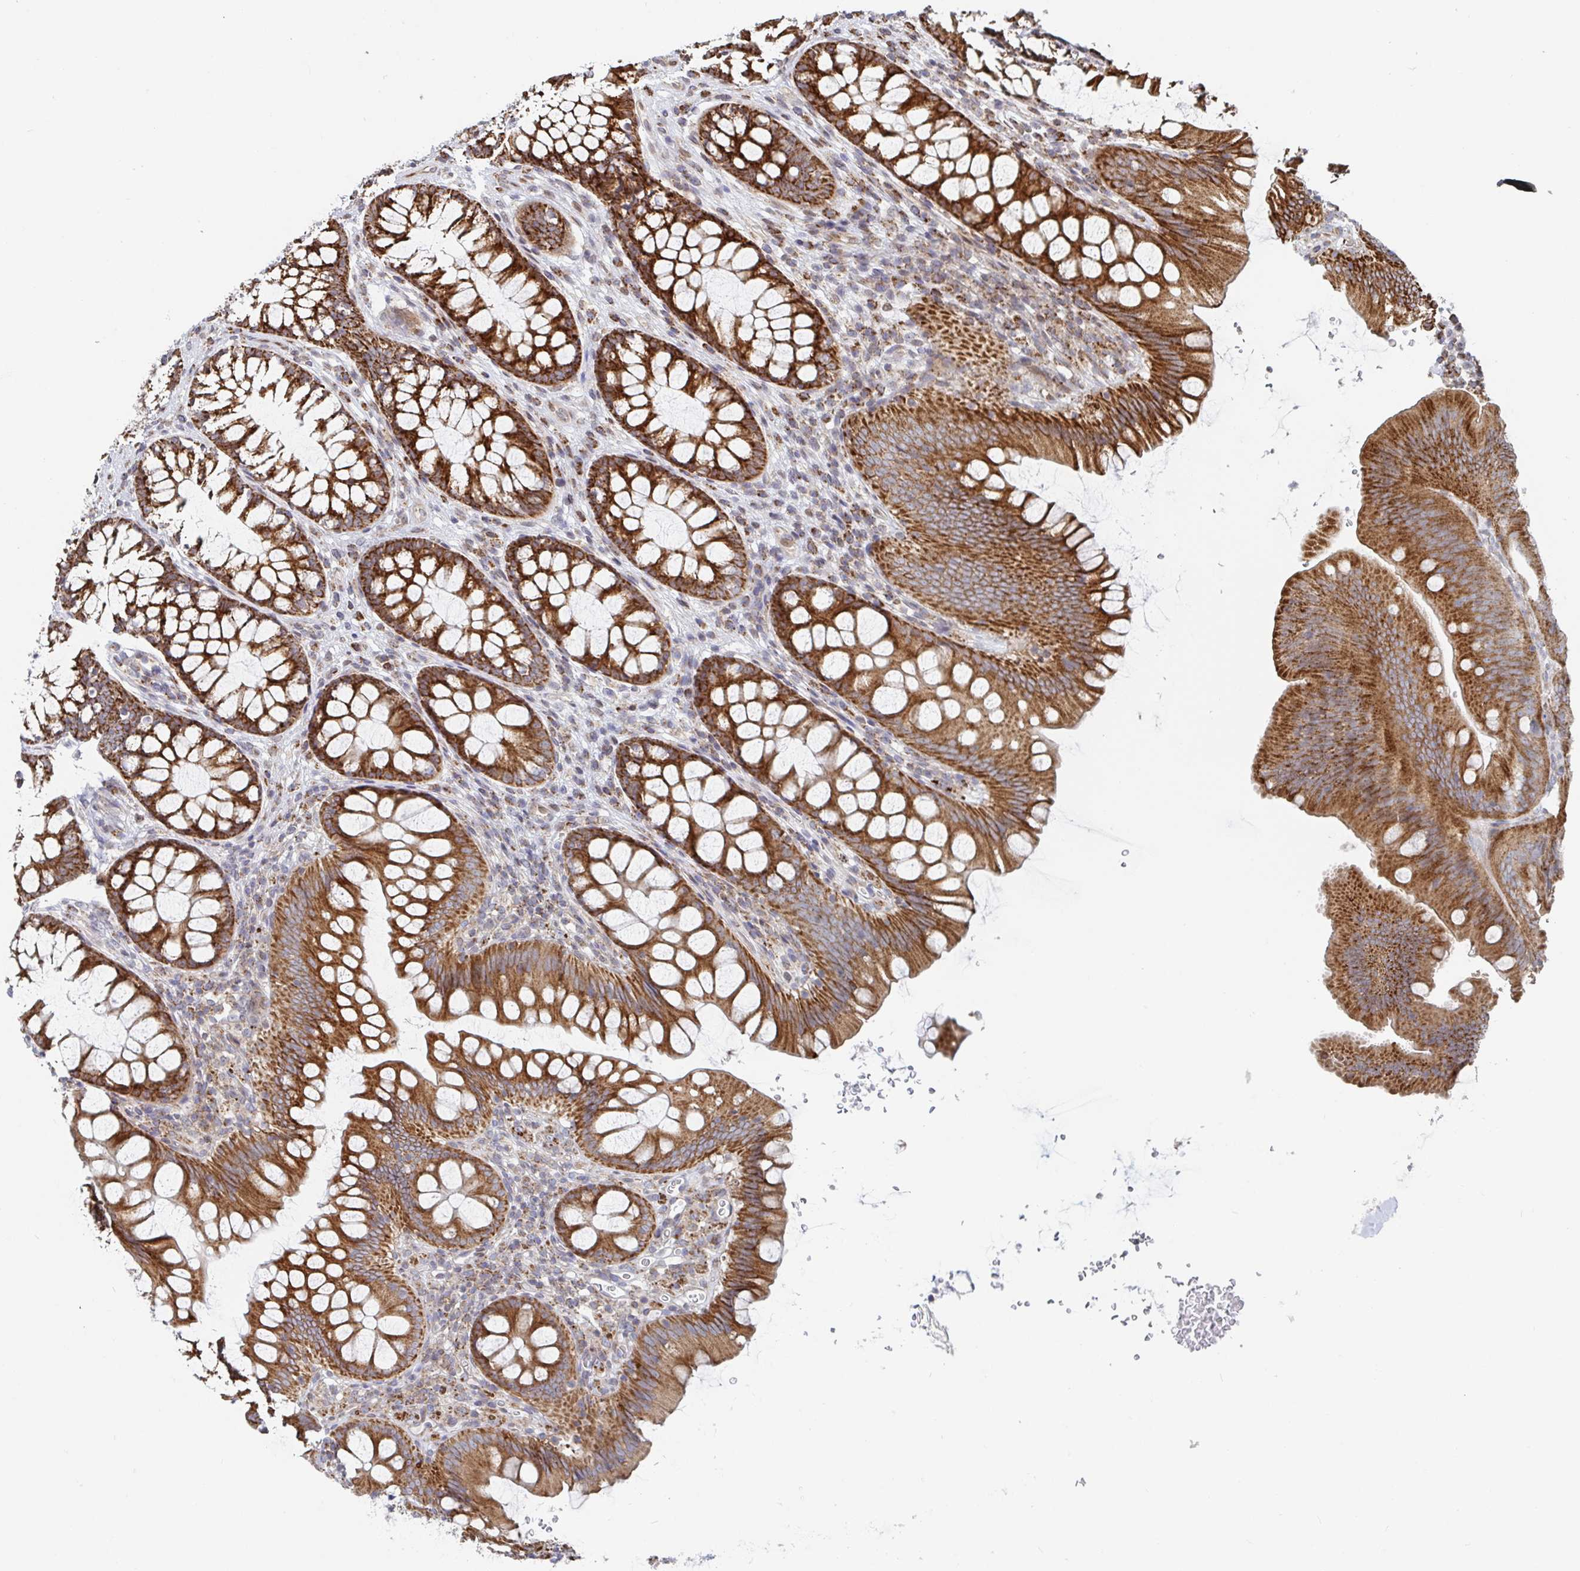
{"staining": {"intensity": "moderate", "quantity": ">75%", "location": "cytoplasmic/membranous"}, "tissue": "colon", "cell_type": "Endothelial cells", "image_type": "normal", "snomed": [{"axis": "morphology", "description": "Normal tissue, NOS"}, {"axis": "morphology", "description": "Adenoma, NOS"}, {"axis": "topography", "description": "Soft tissue"}, {"axis": "topography", "description": "Colon"}], "caption": "Brown immunohistochemical staining in benign colon demonstrates moderate cytoplasmic/membranous expression in approximately >75% of endothelial cells.", "gene": "STARD8", "patient": {"sex": "male", "age": 47}}